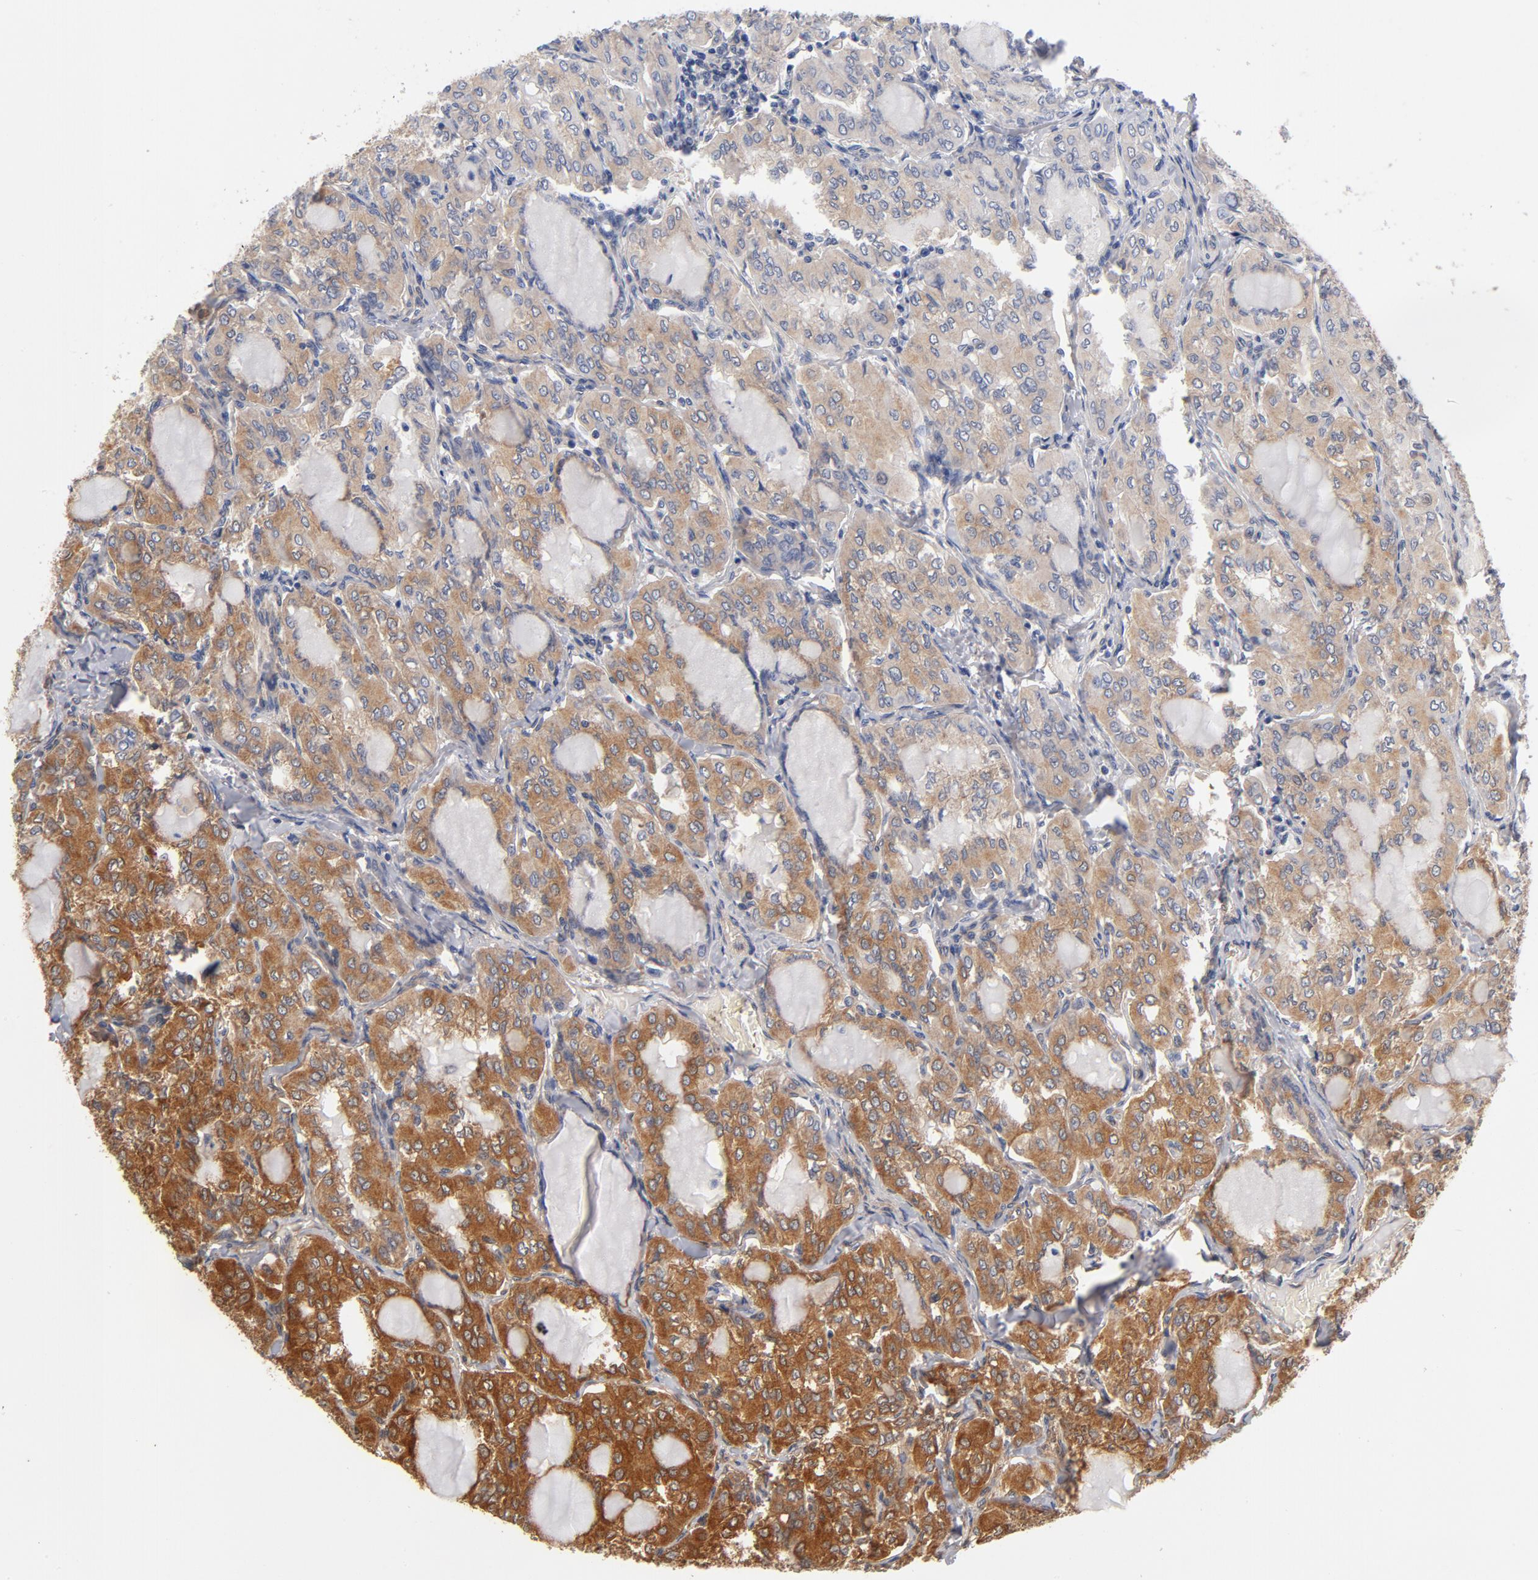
{"staining": {"intensity": "moderate", "quantity": ">75%", "location": "cytoplasmic/membranous"}, "tissue": "thyroid cancer", "cell_type": "Tumor cells", "image_type": "cancer", "snomed": [{"axis": "morphology", "description": "Papillary adenocarcinoma, NOS"}, {"axis": "topography", "description": "Thyroid gland"}], "caption": "Protein staining of thyroid cancer (papillary adenocarcinoma) tissue shows moderate cytoplasmic/membranous staining in approximately >75% of tumor cells.", "gene": "ASMTL", "patient": {"sex": "male", "age": 20}}